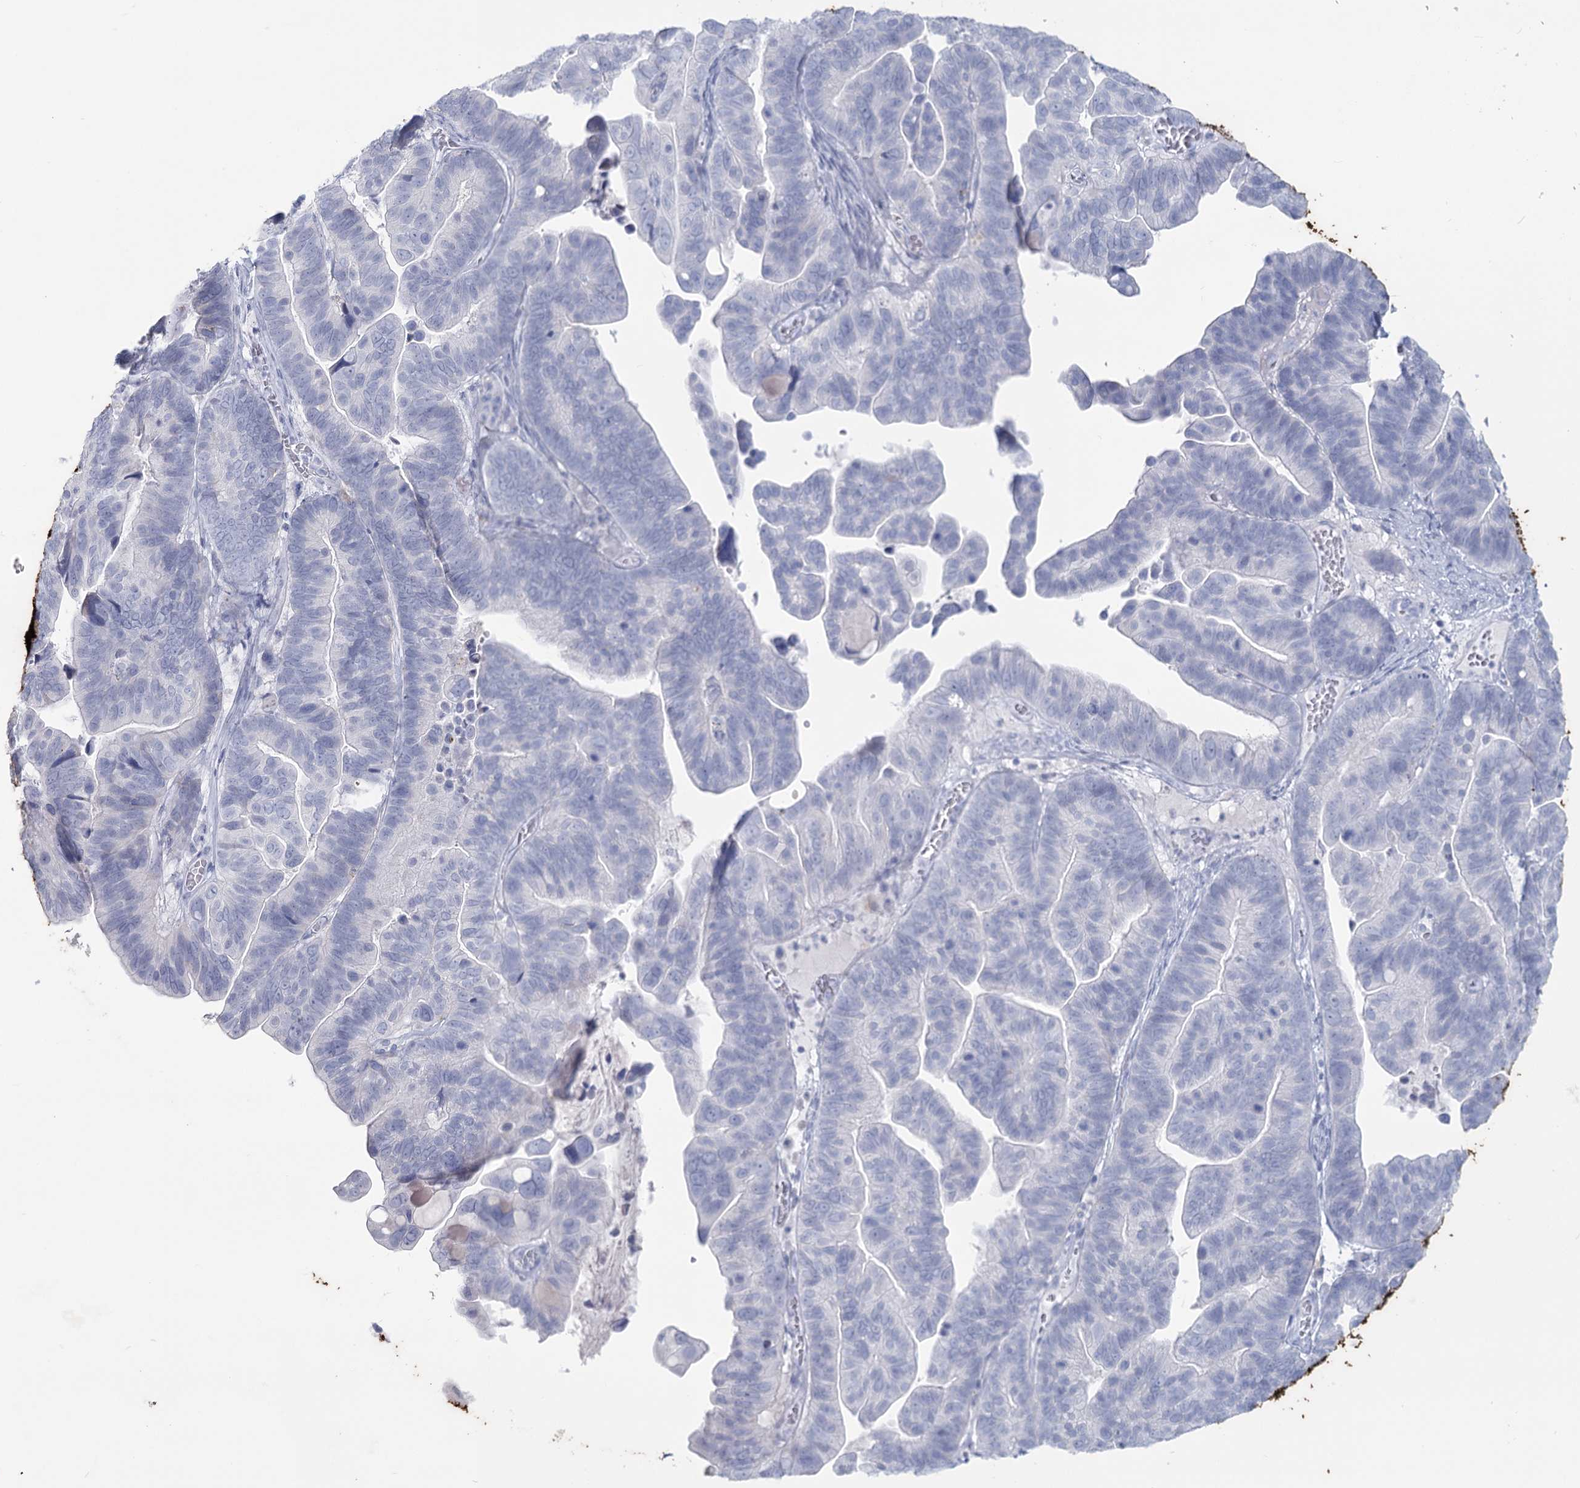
{"staining": {"intensity": "negative", "quantity": "none", "location": "none"}, "tissue": "ovarian cancer", "cell_type": "Tumor cells", "image_type": "cancer", "snomed": [{"axis": "morphology", "description": "Cystadenocarcinoma, serous, NOS"}, {"axis": "topography", "description": "Ovary"}], "caption": "Immunohistochemistry micrograph of ovarian serous cystadenocarcinoma stained for a protein (brown), which demonstrates no positivity in tumor cells. Brightfield microscopy of IHC stained with DAB (3,3'-diaminobenzidine) (brown) and hematoxylin (blue), captured at high magnification.", "gene": "SLC6A19", "patient": {"sex": "female", "age": 56}}